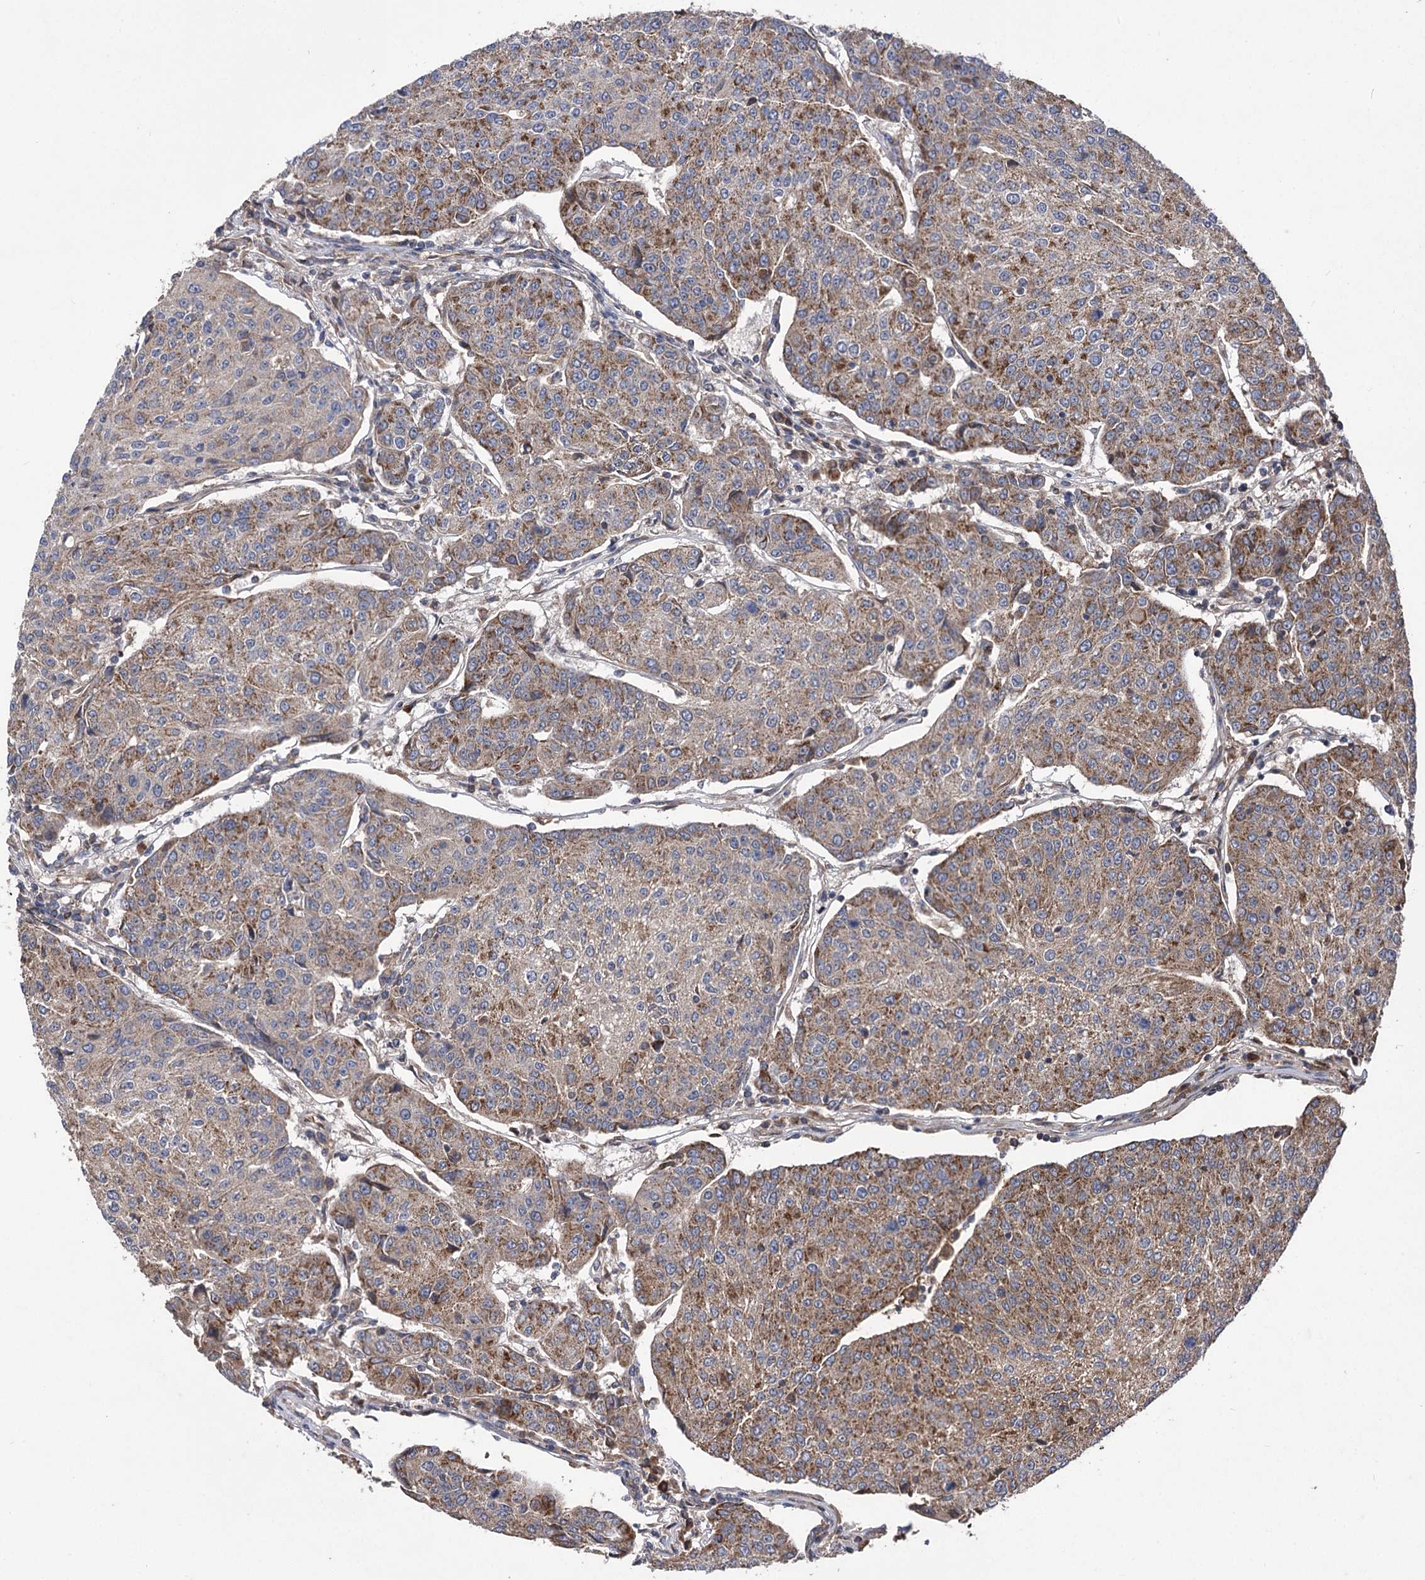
{"staining": {"intensity": "strong", "quantity": ">75%", "location": "cytoplasmic/membranous"}, "tissue": "urothelial cancer", "cell_type": "Tumor cells", "image_type": "cancer", "snomed": [{"axis": "morphology", "description": "Urothelial carcinoma, High grade"}, {"axis": "topography", "description": "Urinary bladder"}], "caption": "Tumor cells demonstrate strong cytoplasmic/membranous positivity in approximately >75% of cells in urothelial carcinoma (high-grade). (DAB (3,3'-diaminobenzidine) = brown stain, brightfield microscopy at high magnification).", "gene": "RASSF3", "patient": {"sex": "female", "age": 85}}